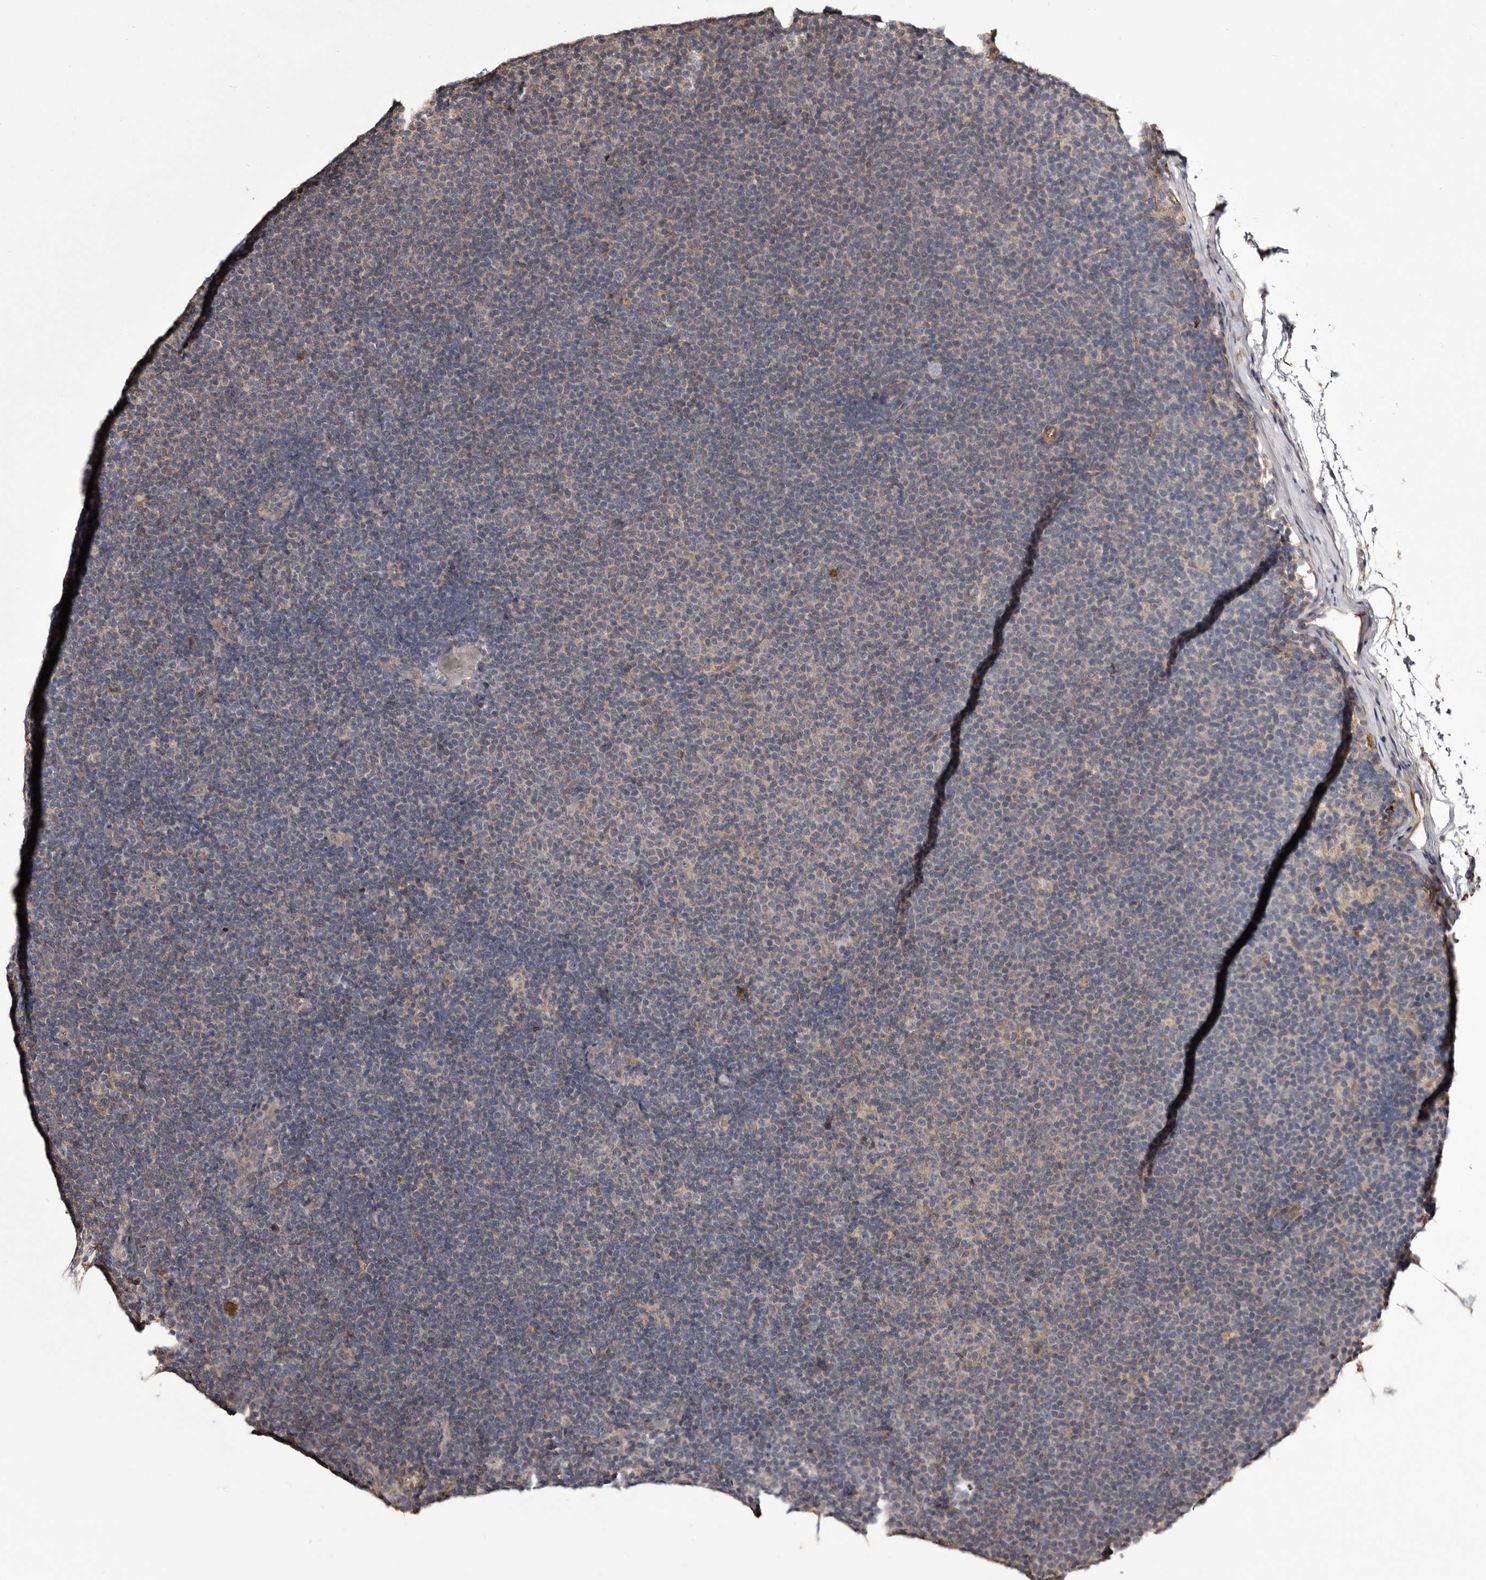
{"staining": {"intensity": "negative", "quantity": "none", "location": "none"}, "tissue": "lymphoma", "cell_type": "Tumor cells", "image_type": "cancer", "snomed": [{"axis": "morphology", "description": "Malignant lymphoma, non-Hodgkin's type, Low grade"}, {"axis": "topography", "description": "Lymph node"}], "caption": "A histopathology image of lymphoma stained for a protein demonstrates no brown staining in tumor cells.", "gene": "CYP1B1", "patient": {"sex": "female", "age": 53}}